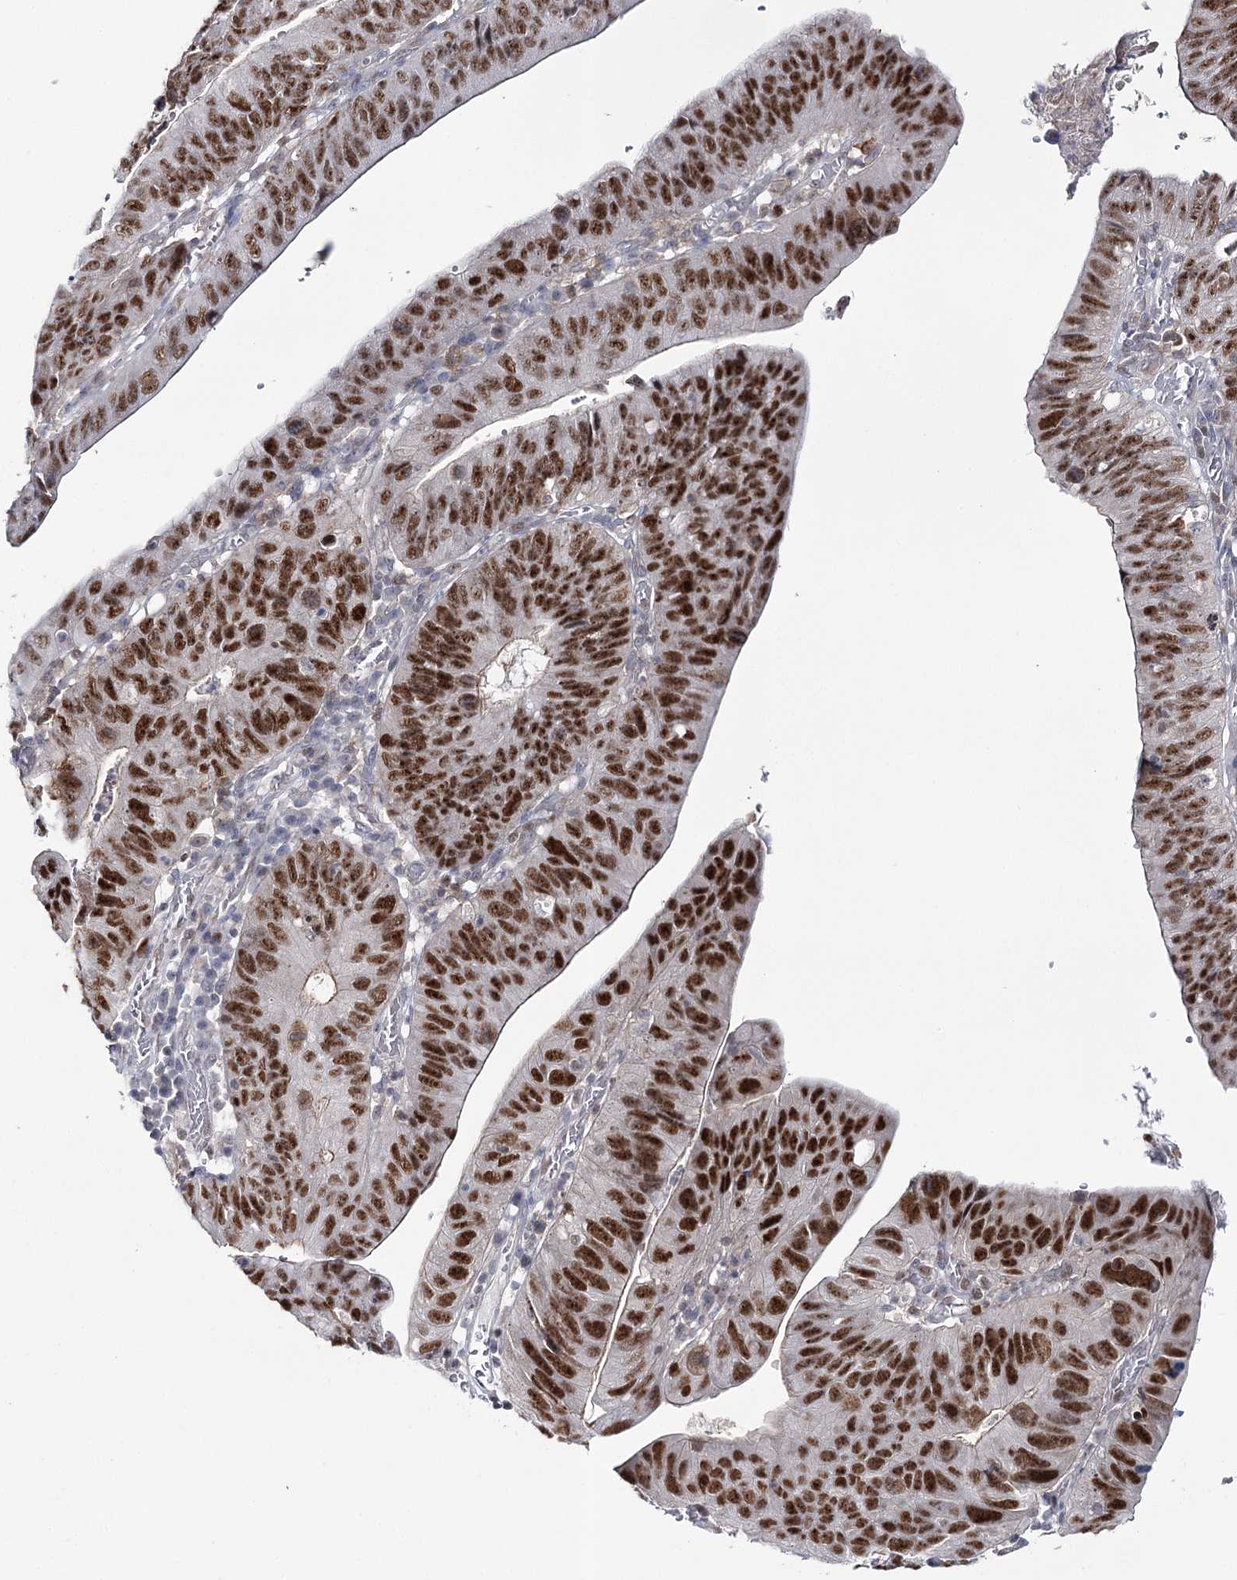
{"staining": {"intensity": "strong", "quantity": "25%-75%", "location": "nuclear"}, "tissue": "stomach cancer", "cell_type": "Tumor cells", "image_type": "cancer", "snomed": [{"axis": "morphology", "description": "Adenocarcinoma, NOS"}, {"axis": "topography", "description": "Stomach"}], "caption": "Tumor cells exhibit high levels of strong nuclear expression in about 25%-75% of cells in human stomach cancer (adenocarcinoma).", "gene": "ZC3H8", "patient": {"sex": "male", "age": 59}}